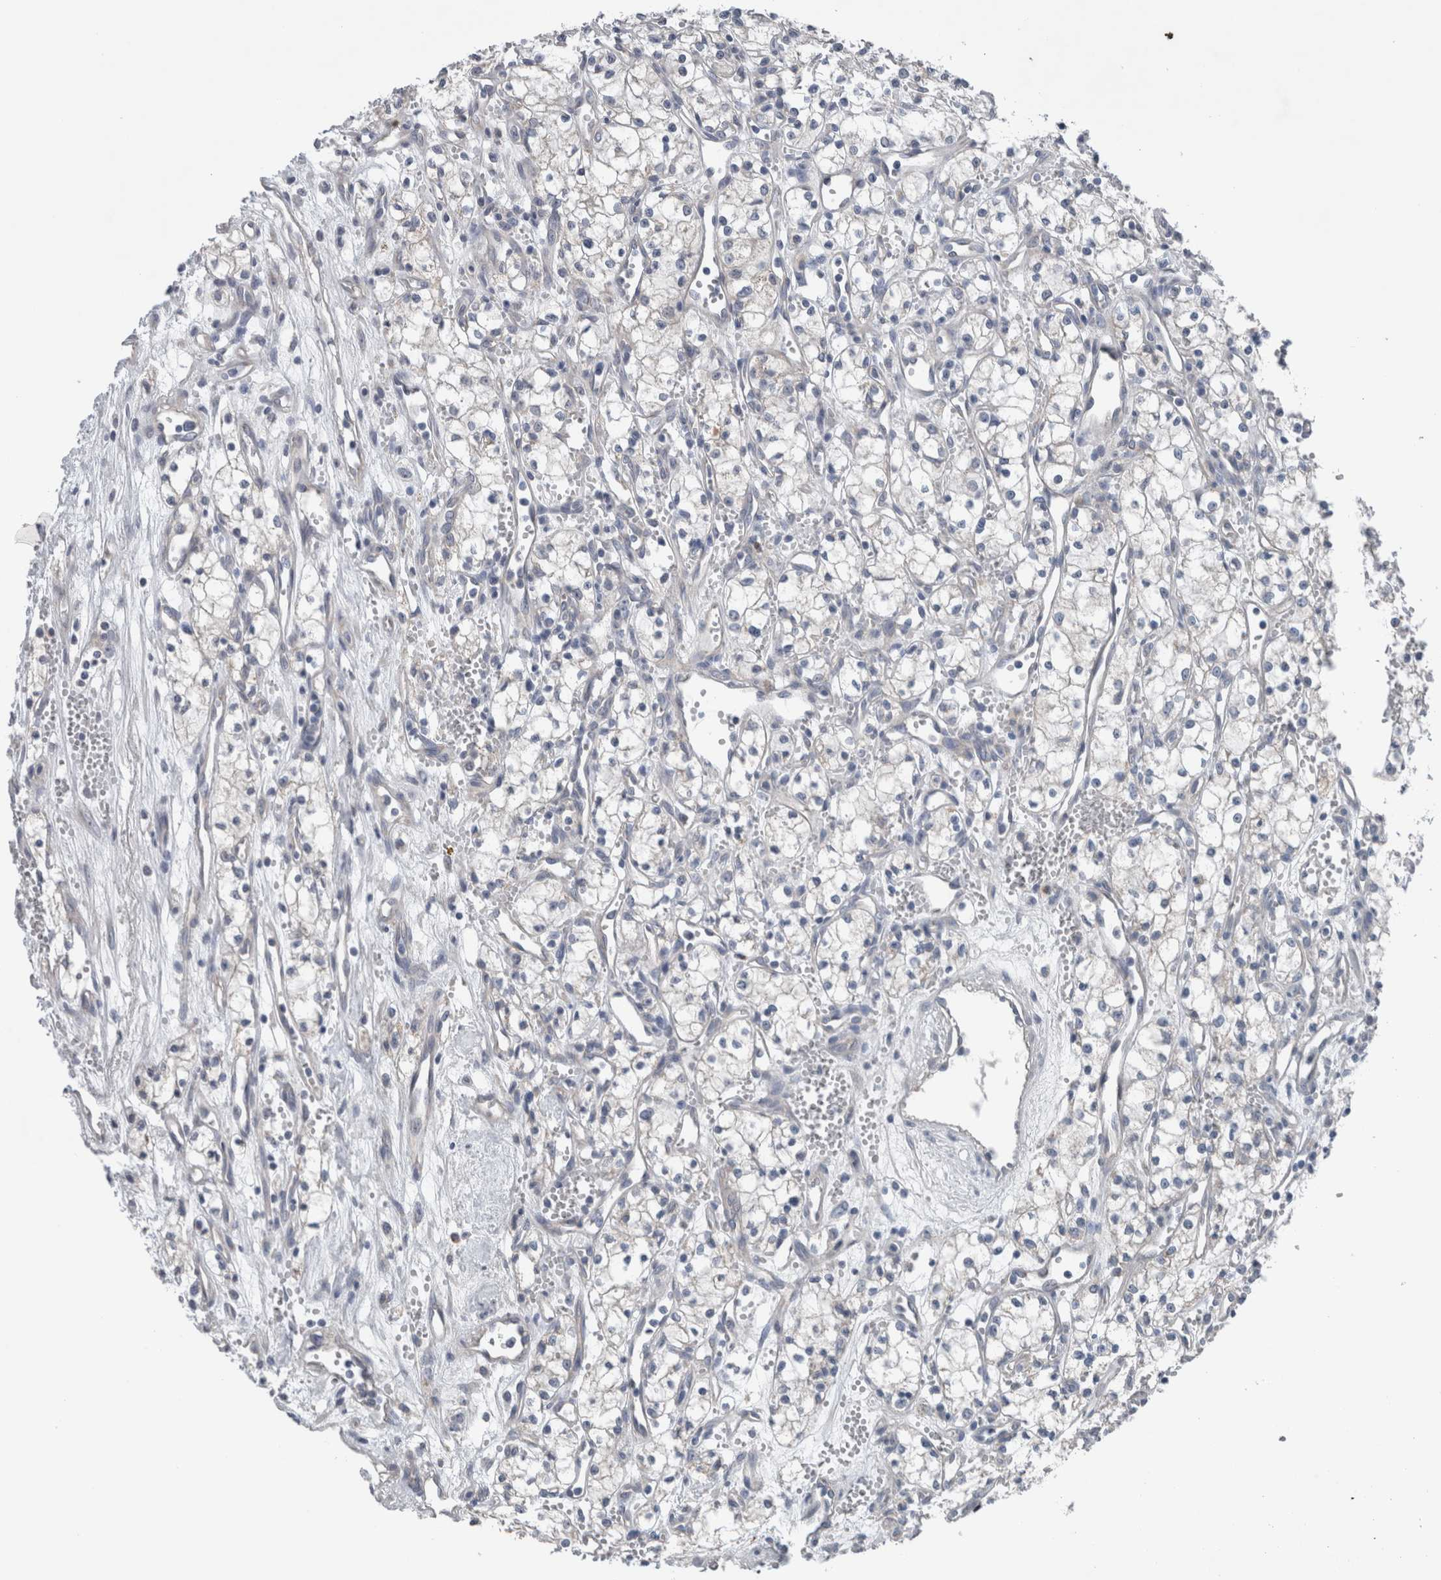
{"staining": {"intensity": "negative", "quantity": "none", "location": "none"}, "tissue": "renal cancer", "cell_type": "Tumor cells", "image_type": "cancer", "snomed": [{"axis": "morphology", "description": "Adenocarcinoma, NOS"}, {"axis": "topography", "description": "Kidney"}], "caption": "DAB immunohistochemical staining of human adenocarcinoma (renal) shows no significant positivity in tumor cells.", "gene": "CRNN", "patient": {"sex": "male", "age": 59}}